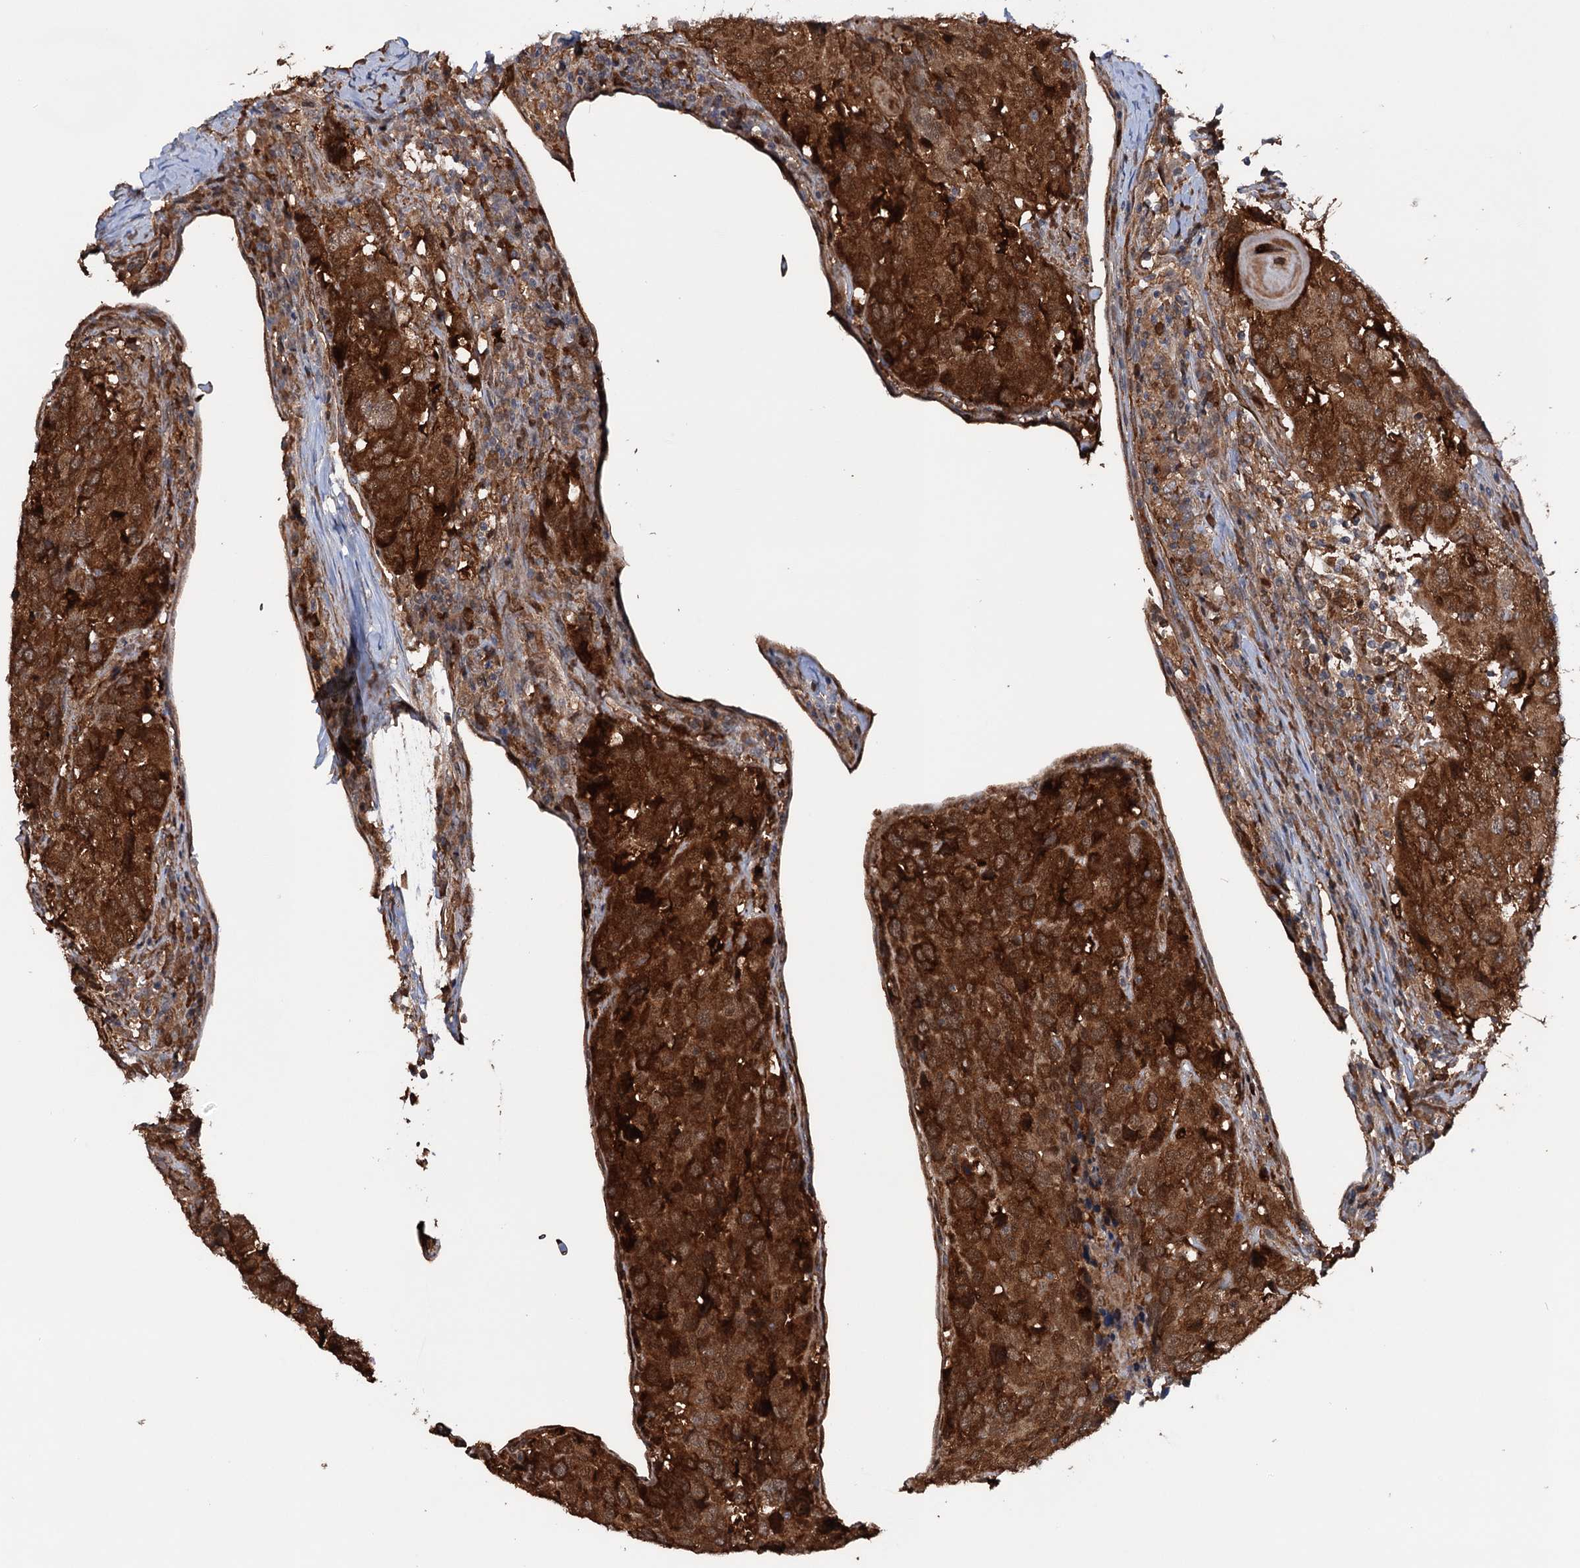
{"staining": {"intensity": "strong", "quantity": ">75%", "location": "cytoplasmic/membranous"}, "tissue": "head and neck cancer", "cell_type": "Tumor cells", "image_type": "cancer", "snomed": [{"axis": "morphology", "description": "Squamous cell carcinoma, NOS"}, {"axis": "topography", "description": "Head-Neck"}], "caption": "Brown immunohistochemical staining in human squamous cell carcinoma (head and neck) exhibits strong cytoplasmic/membranous expression in approximately >75% of tumor cells.", "gene": "NCAPD2", "patient": {"sex": "male", "age": 66}}